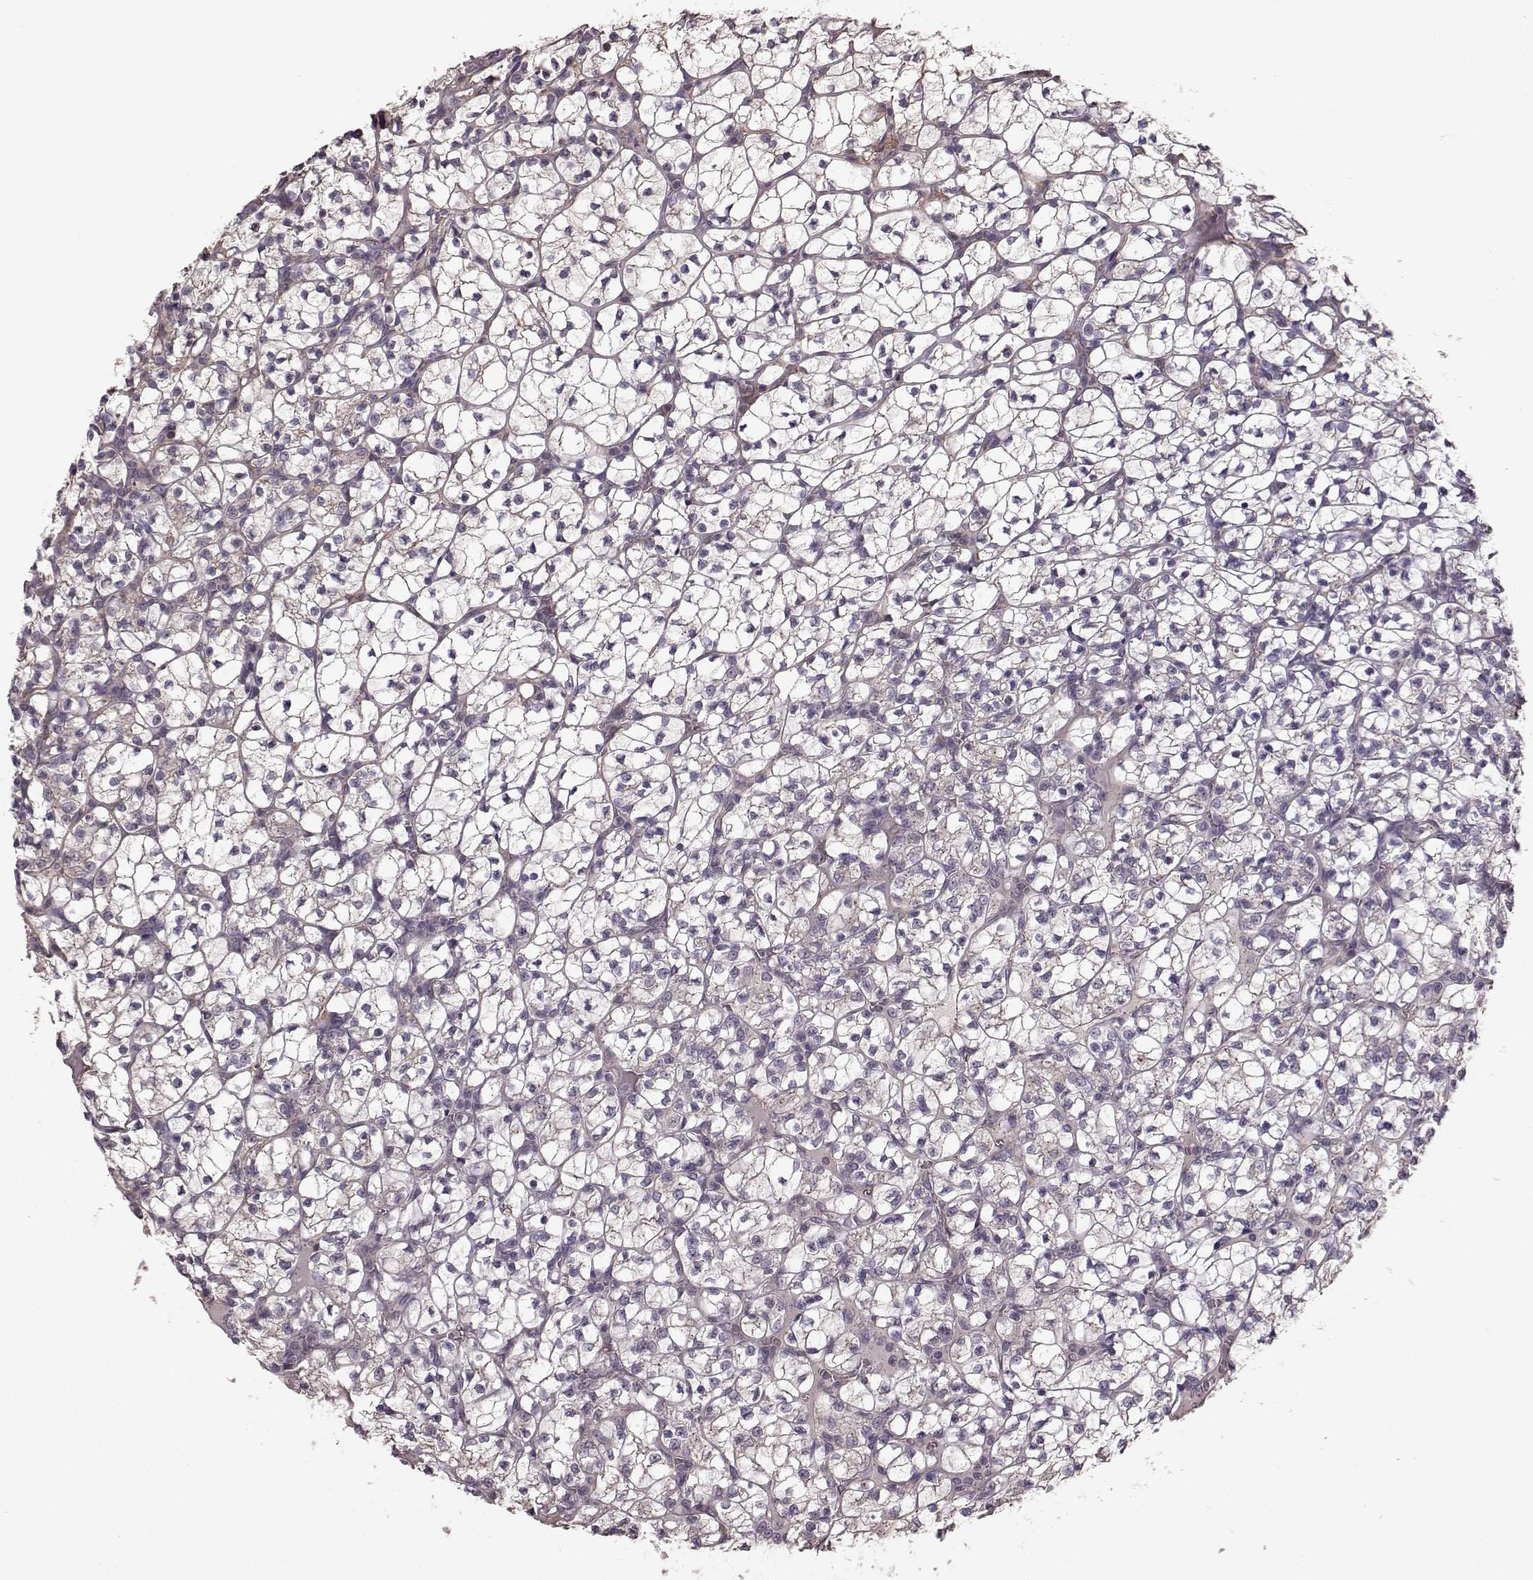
{"staining": {"intensity": "negative", "quantity": "none", "location": "none"}, "tissue": "renal cancer", "cell_type": "Tumor cells", "image_type": "cancer", "snomed": [{"axis": "morphology", "description": "Adenocarcinoma, NOS"}, {"axis": "topography", "description": "Kidney"}], "caption": "There is no significant expression in tumor cells of renal adenocarcinoma. The staining is performed using DAB (3,3'-diaminobenzidine) brown chromogen with nuclei counter-stained in using hematoxylin.", "gene": "NTF3", "patient": {"sex": "female", "age": 89}}